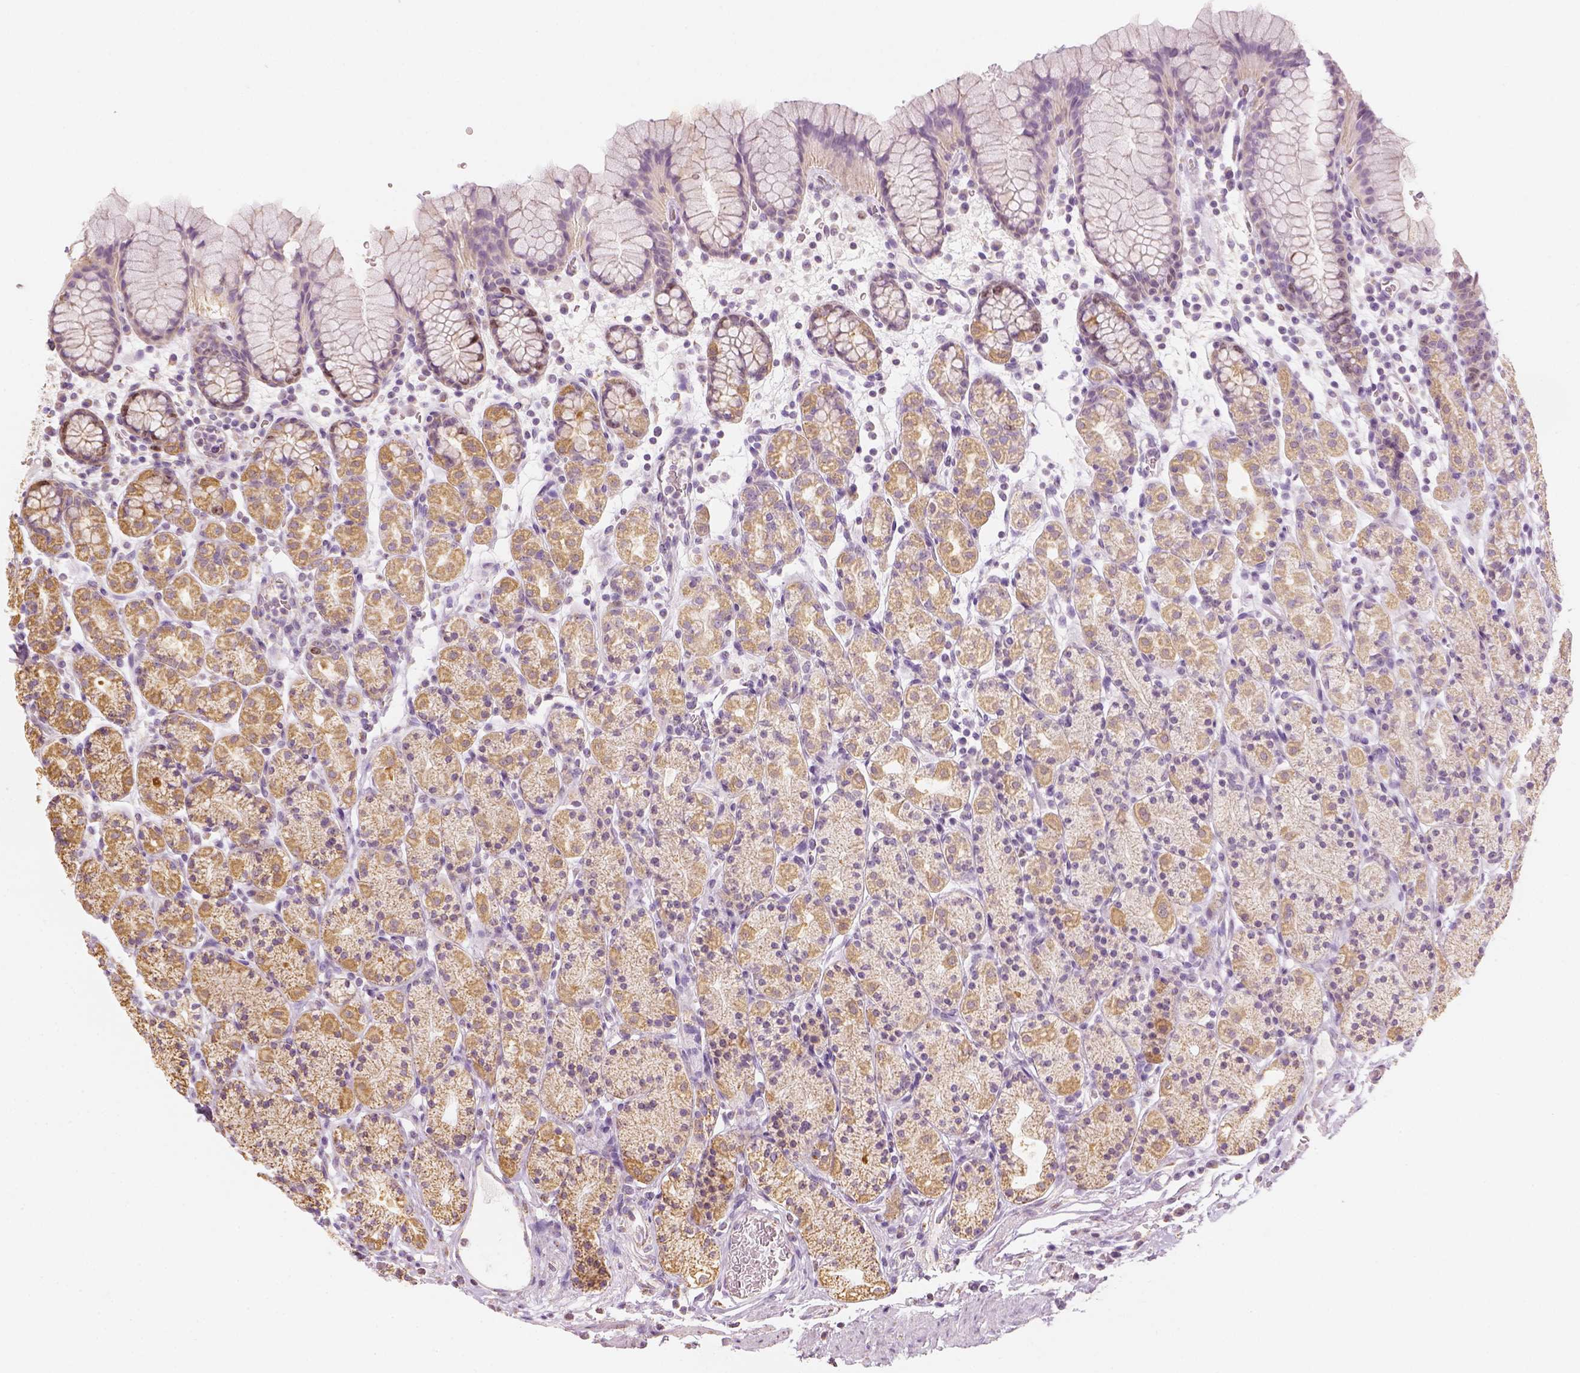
{"staining": {"intensity": "moderate", "quantity": ">75%", "location": "cytoplasmic/membranous"}, "tissue": "stomach", "cell_type": "Glandular cells", "image_type": "normal", "snomed": [{"axis": "morphology", "description": "Normal tissue, NOS"}, {"axis": "topography", "description": "Stomach, upper"}, {"axis": "topography", "description": "Stomach"}], "caption": "Protein expression analysis of normal stomach exhibits moderate cytoplasmic/membranous positivity in approximately >75% of glandular cells.", "gene": "LCA5", "patient": {"sex": "male", "age": 62}}